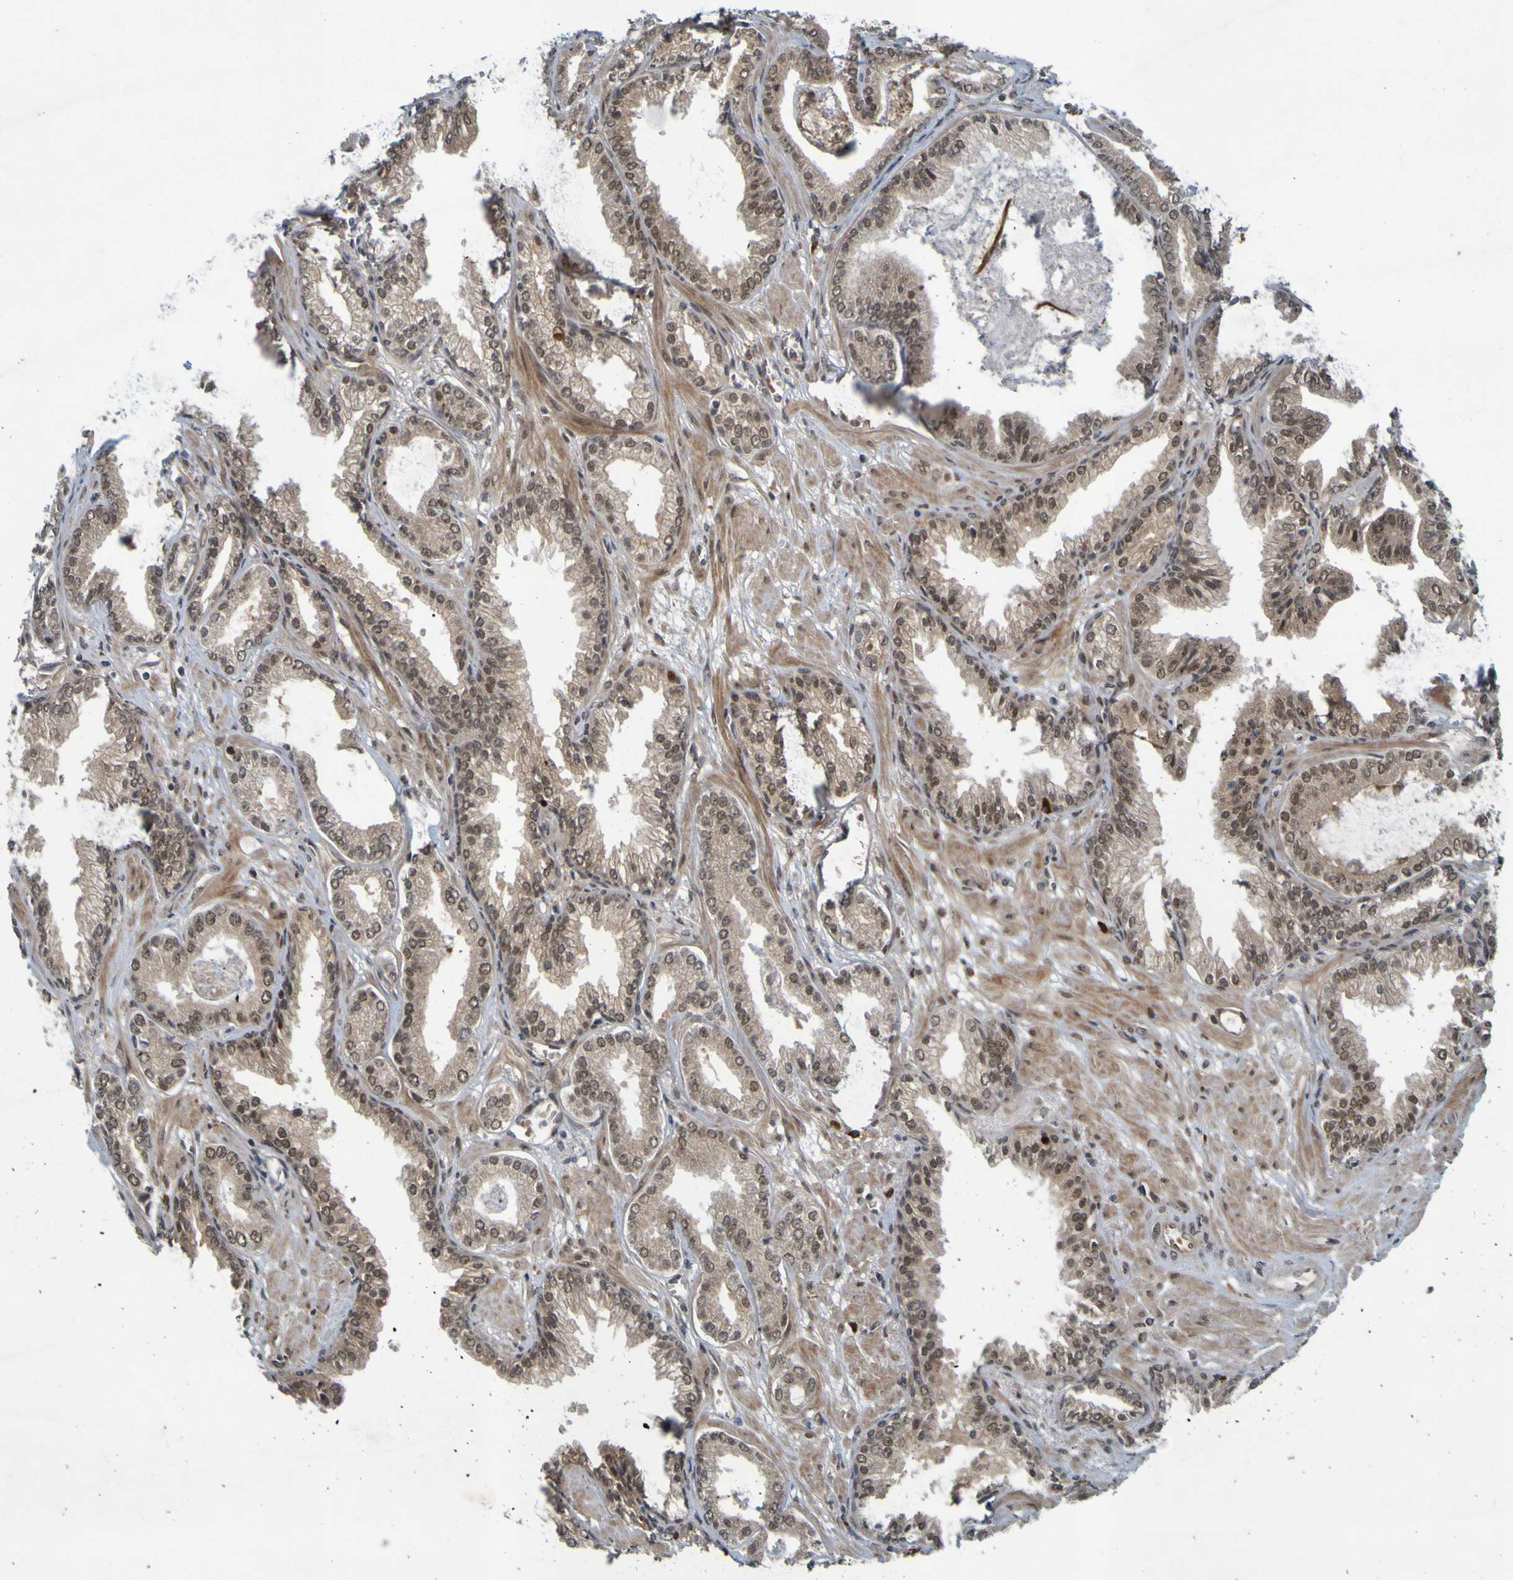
{"staining": {"intensity": "moderate", "quantity": ">75%", "location": "cytoplasmic/membranous,nuclear"}, "tissue": "prostate cancer", "cell_type": "Tumor cells", "image_type": "cancer", "snomed": [{"axis": "morphology", "description": "Adenocarcinoma, Low grade"}, {"axis": "topography", "description": "Prostate"}], "caption": "The immunohistochemical stain shows moderate cytoplasmic/membranous and nuclear expression in tumor cells of adenocarcinoma (low-grade) (prostate) tissue.", "gene": "MCPH1", "patient": {"sex": "male", "age": 59}}